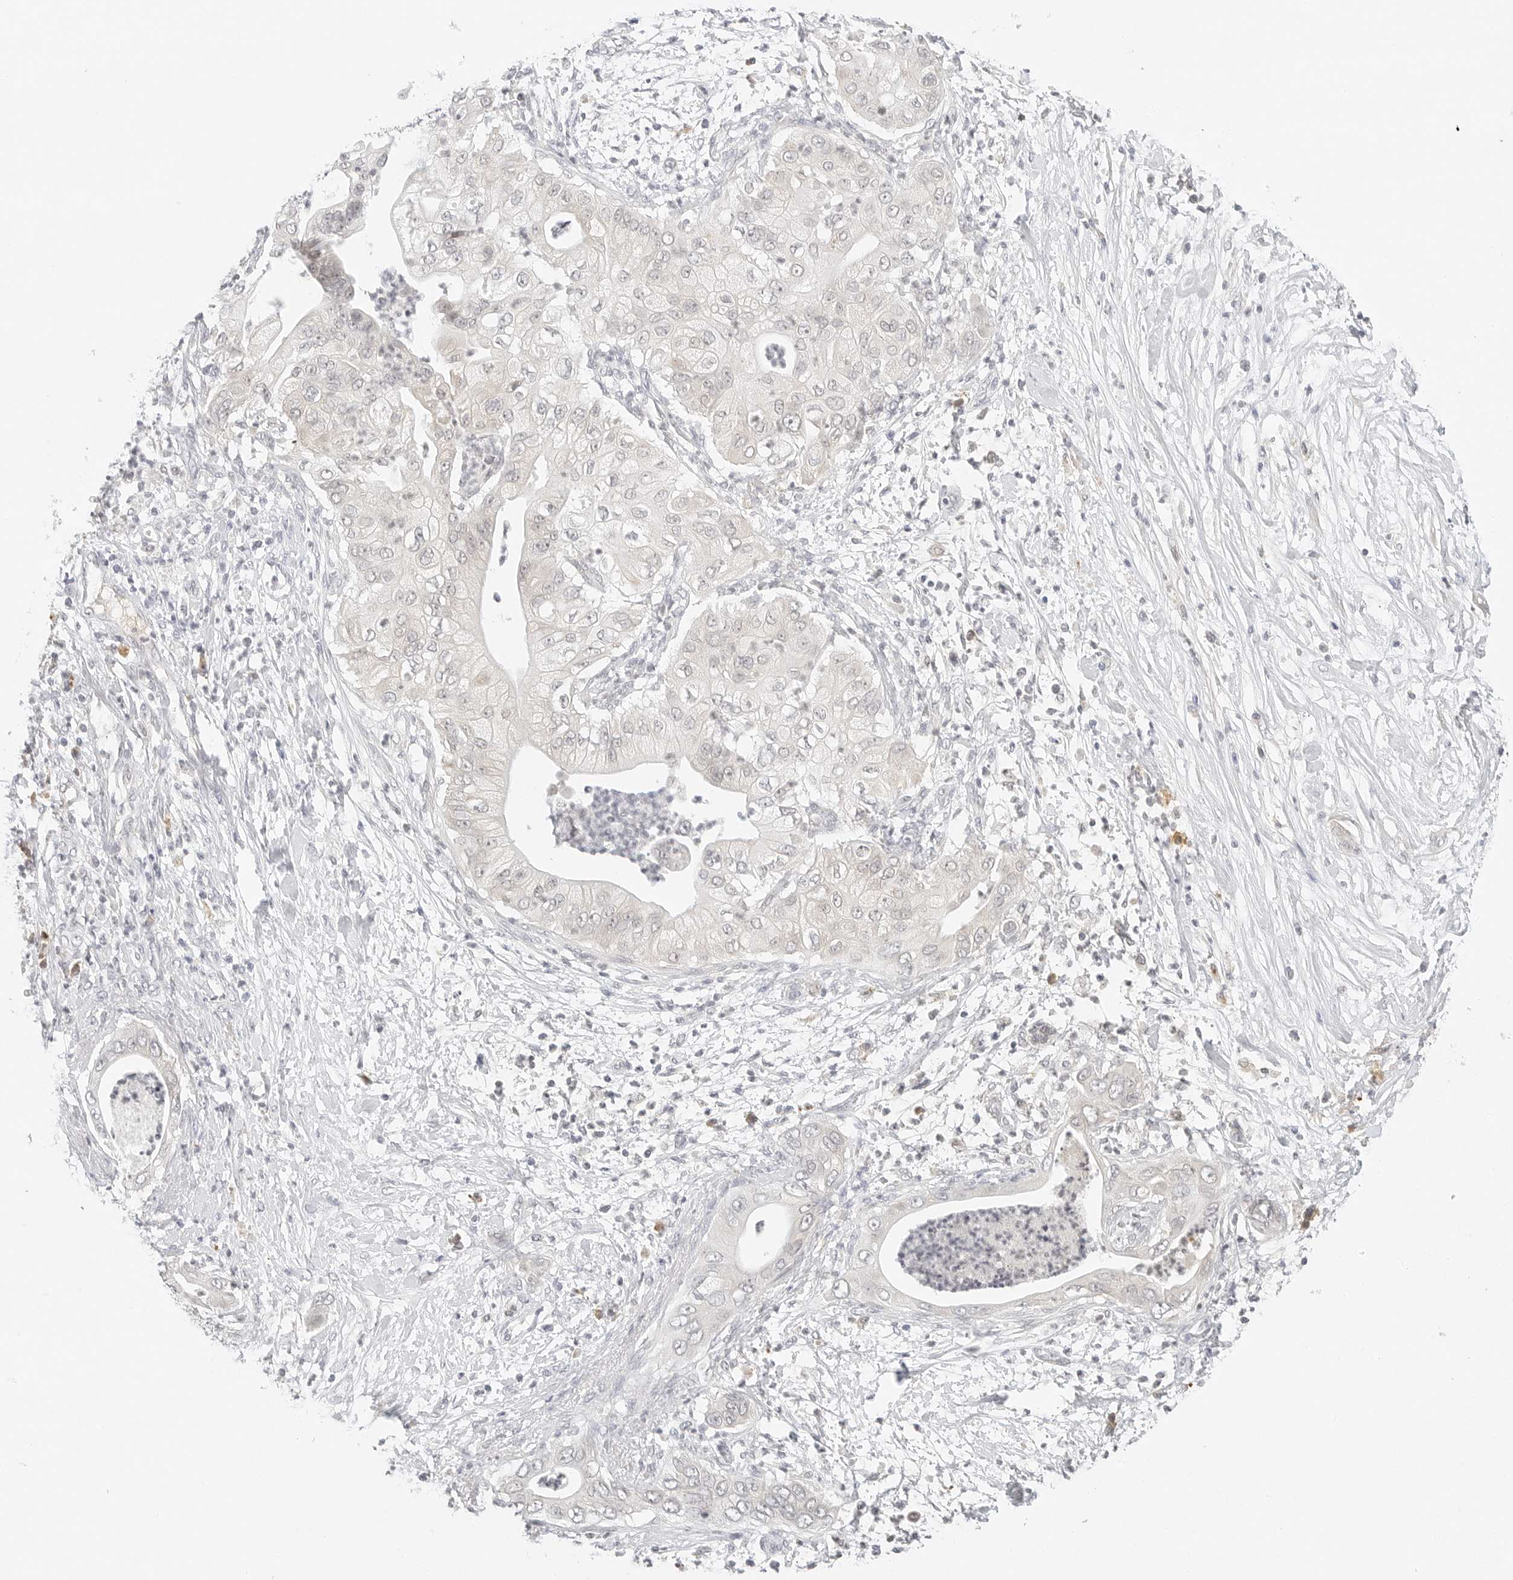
{"staining": {"intensity": "negative", "quantity": "none", "location": "none"}, "tissue": "pancreatic cancer", "cell_type": "Tumor cells", "image_type": "cancer", "snomed": [{"axis": "morphology", "description": "Adenocarcinoma, NOS"}, {"axis": "topography", "description": "Pancreas"}], "caption": "This photomicrograph is of pancreatic cancer (adenocarcinoma) stained with immunohistochemistry to label a protein in brown with the nuclei are counter-stained blue. There is no staining in tumor cells.", "gene": "NEO1", "patient": {"sex": "female", "age": 78}}